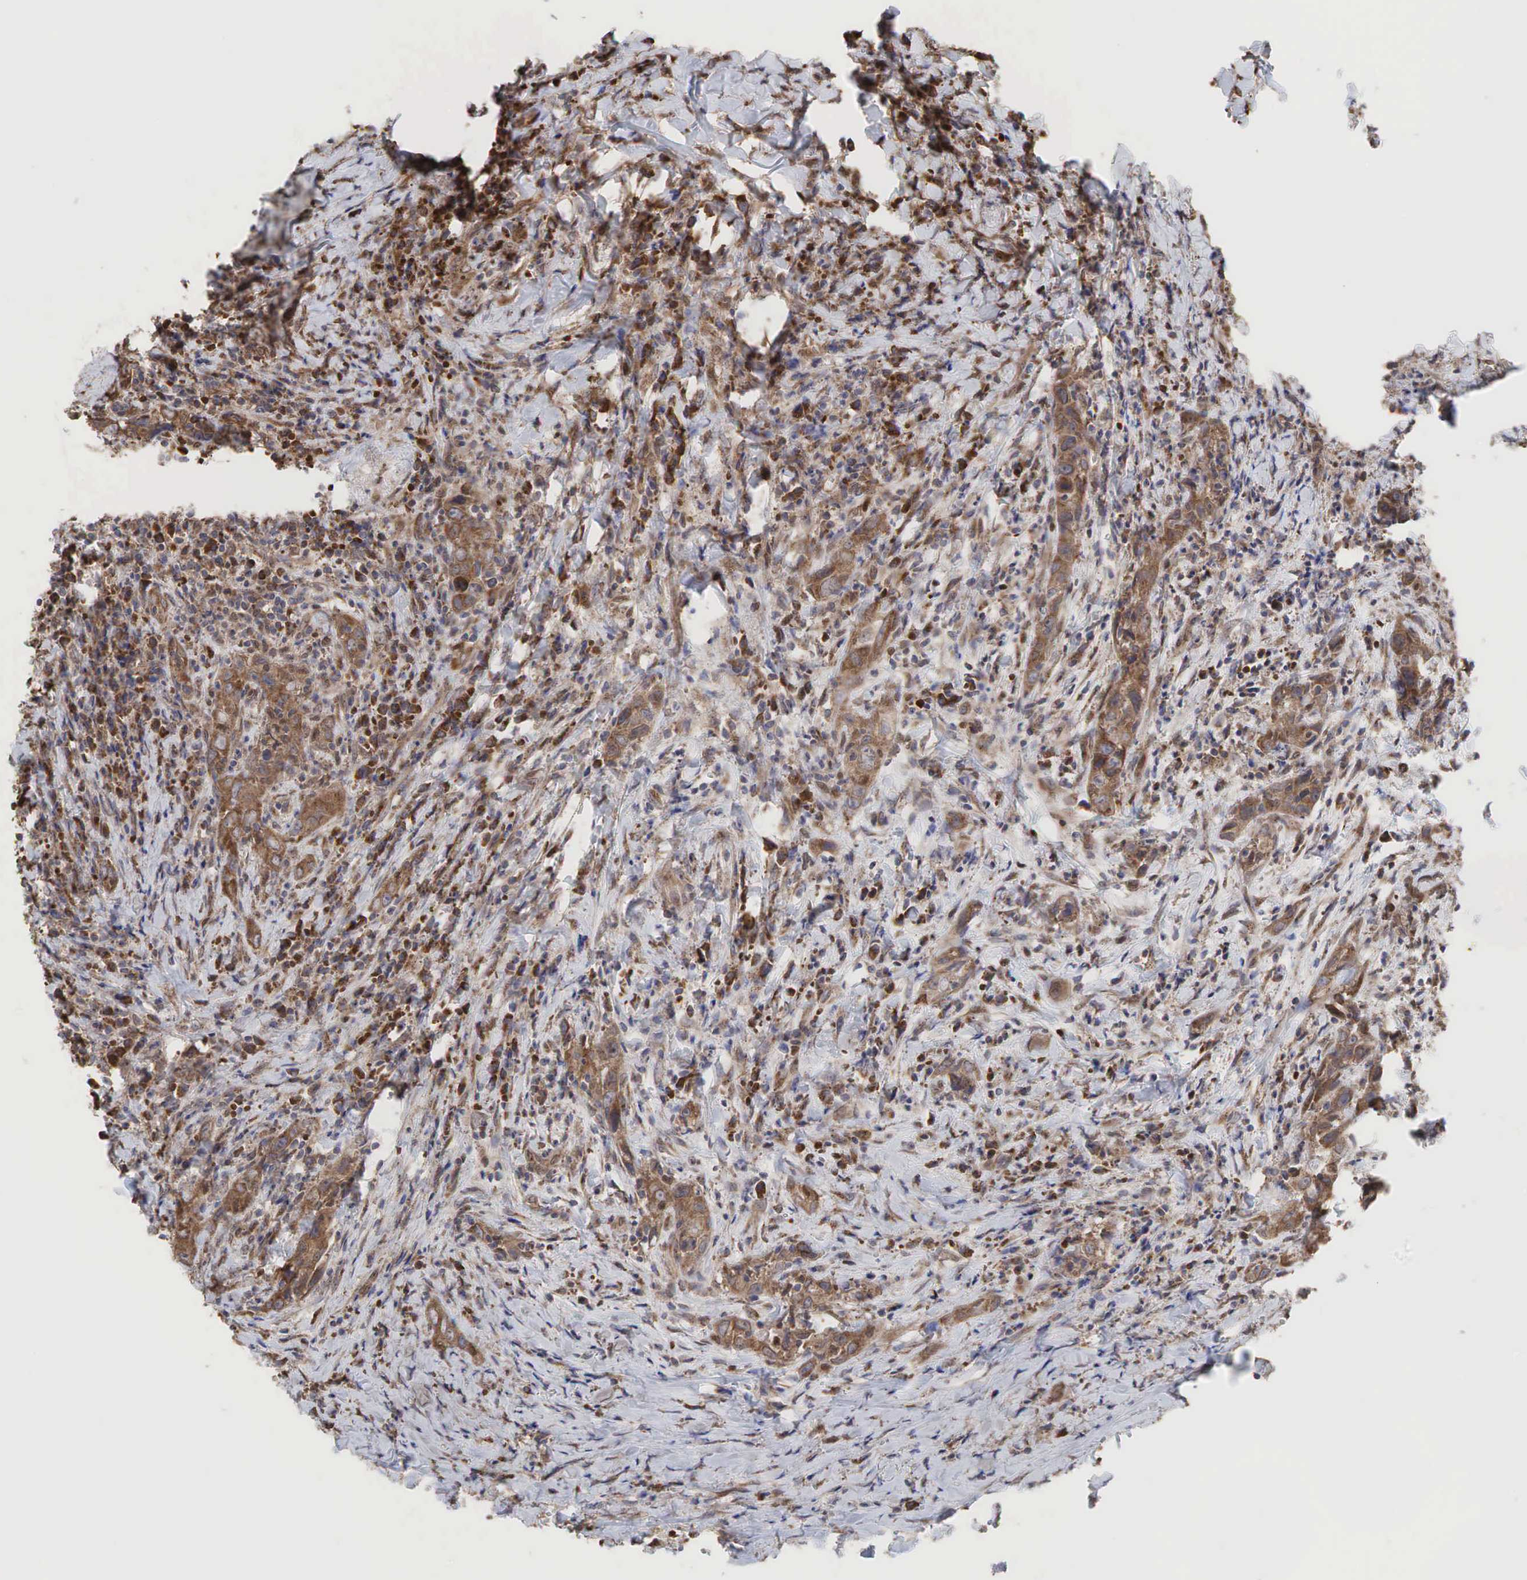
{"staining": {"intensity": "moderate", "quantity": ">75%", "location": "cytoplasmic/membranous"}, "tissue": "head and neck cancer", "cell_type": "Tumor cells", "image_type": "cancer", "snomed": [{"axis": "morphology", "description": "Squamous cell carcinoma, NOS"}, {"axis": "topography", "description": "Oral tissue"}, {"axis": "topography", "description": "Head-Neck"}], "caption": "Immunohistochemistry (DAB) staining of human head and neck cancer shows moderate cytoplasmic/membranous protein positivity in about >75% of tumor cells. (DAB (3,3'-diaminobenzidine) IHC, brown staining for protein, blue staining for nuclei).", "gene": "PABPC5", "patient": {"sex": "female", "age": 82}}